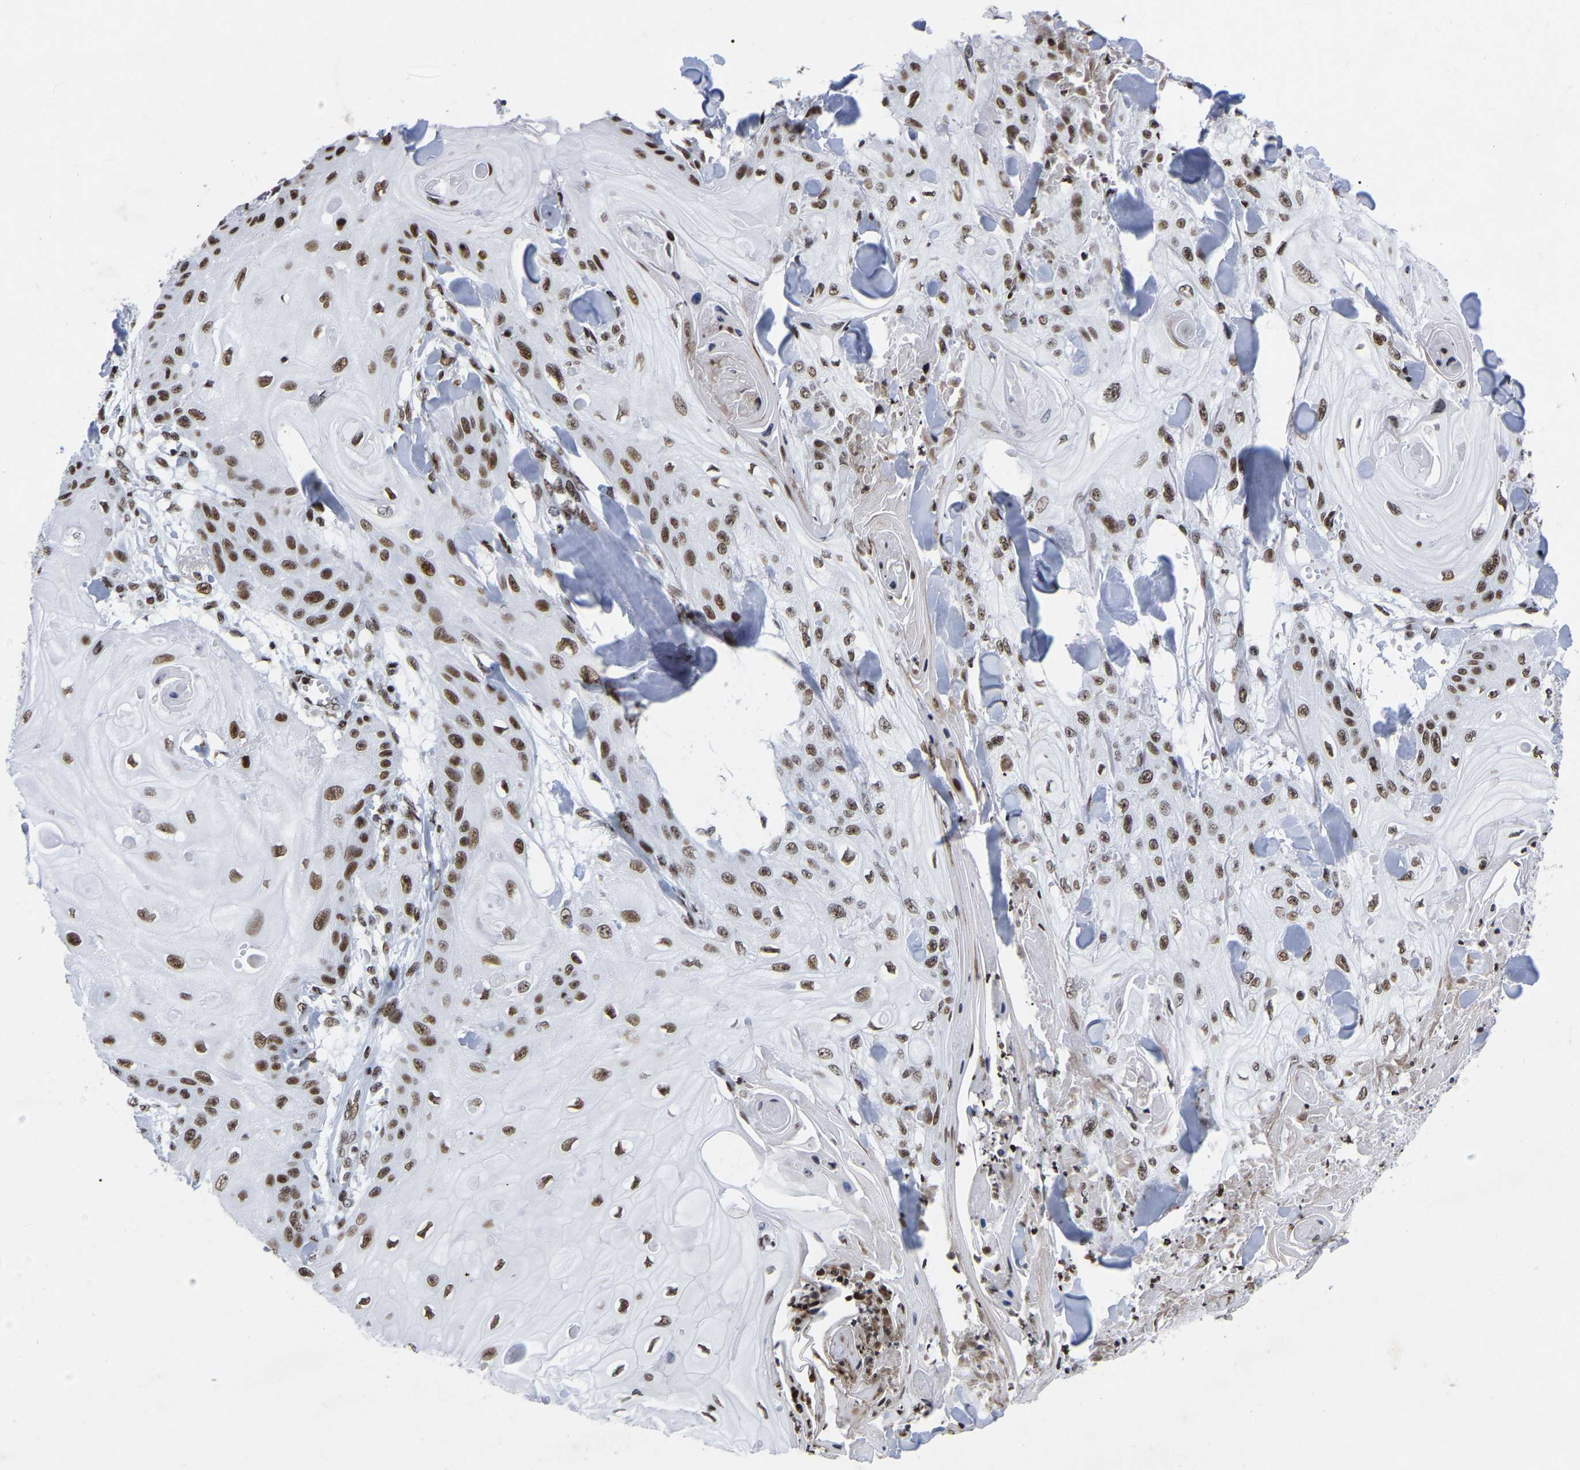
{"staining": {"intensity": "strong", "quantity": ">75%", "location": "nuclear"}, "tissue": "skin cancer", "cell_type": "Tumor cells", "image_type": "cancer", "snomed": [{"axis": "morphology", "description": "Squamous cell carcinoma, NOS"}, {"axis": "topography", "description": "Skin"}], "caption": "A brown stain highlights strong nuclear positivity of a protein in squamous cell carcinoma (skin) tumor cells.", "gene": "PRCC", "patient": {"sex": "male", "age": 74}}